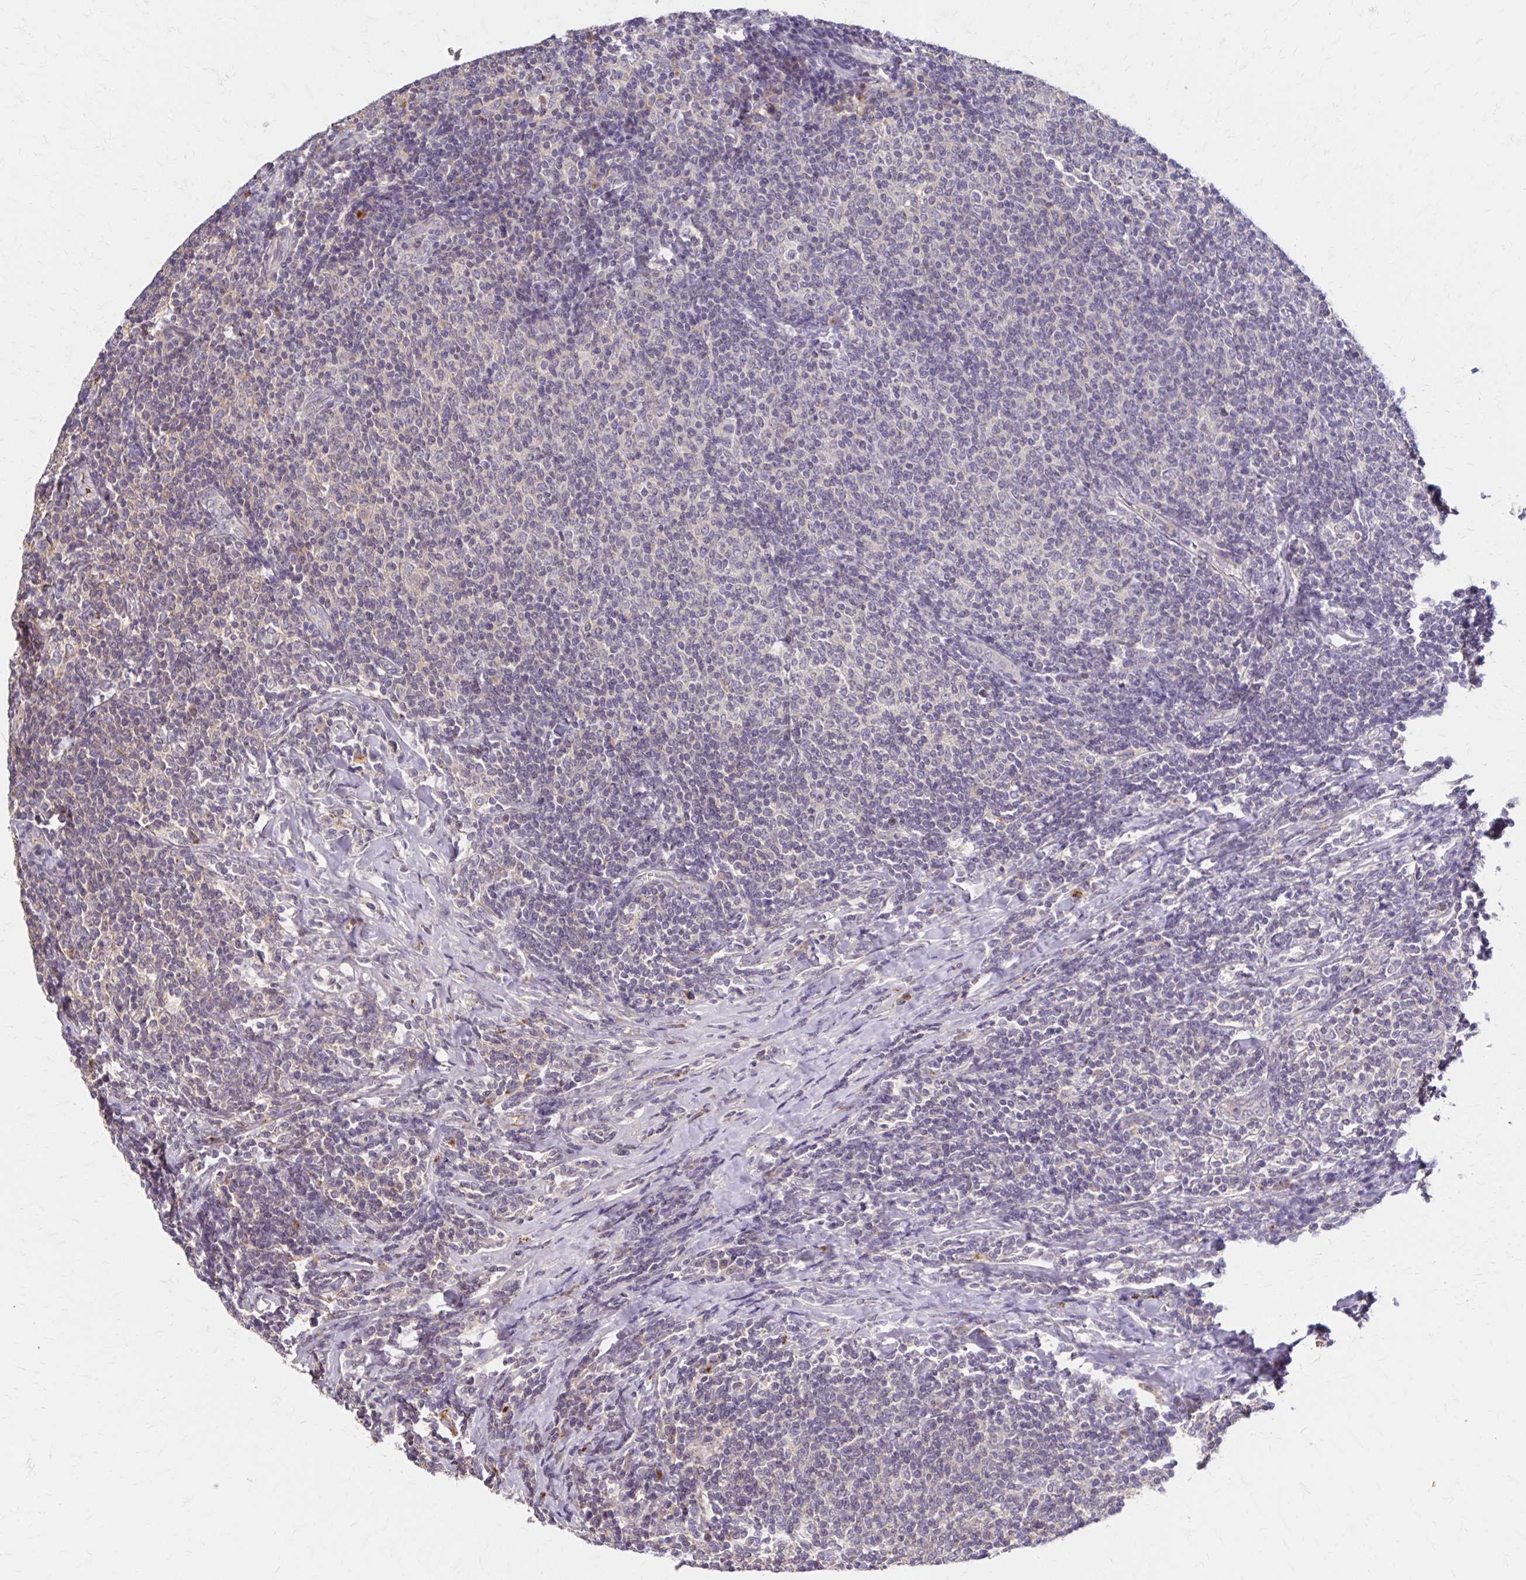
{"staining": {"intensity": "negative", "quantity": "none", "location": "none"}, "tissue": "lymphoma", "cell_type": "Tumor cells", "image_type": "cancer", "snomed": [{"axis": "morphology", "description": "Malignant lymphoma, non-Hodgkin's type, Low grade"}, {"axis": "topography", "description": "Lymph node"}], "caption": "A histopathology image of human malignant lymphoma, non-Hodgkin's type (low-grade) is negative for staining in tumor cells.", "gene": "HMGCS2", "patient": {"sex": "male", "age": 52}}